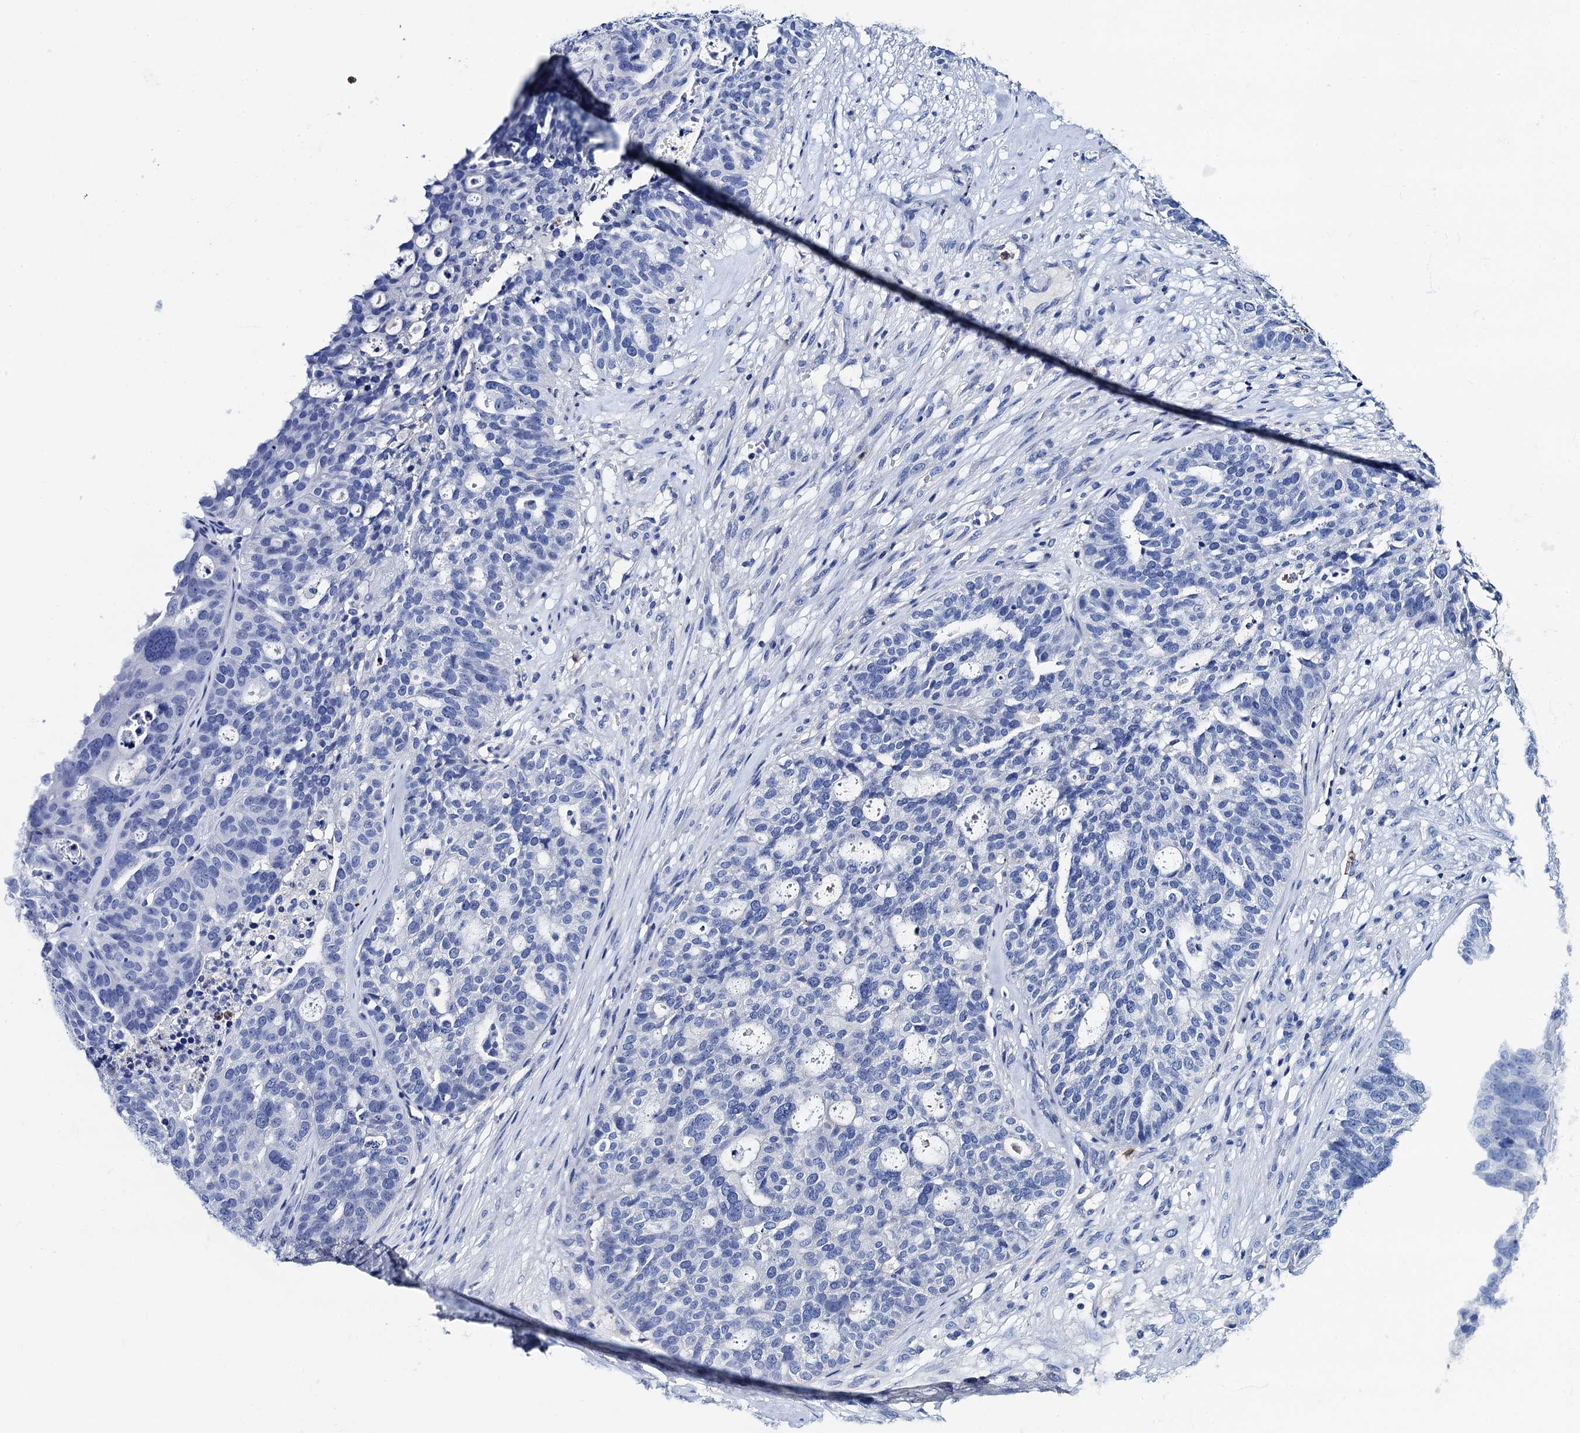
{"staining": {"intensity": "negative", "quantity": "none", "location": "none"}, "tissue": "ovarian cancer", "cell_type": "Tumor cells", "image_type": "cancer", "snomed": [{"axis": "morphology", "description": "Cystadenocarcinoma, serous, NOS"}, {"axis": "topography", "description": "Ovary"}], "caption": "A photomicrograph of human serous cystadenocarcinoma (ovarian) is negative for staining in tumor cells.", "gene": "FREM3", "patient": {"sex": "female", "age": 59}}